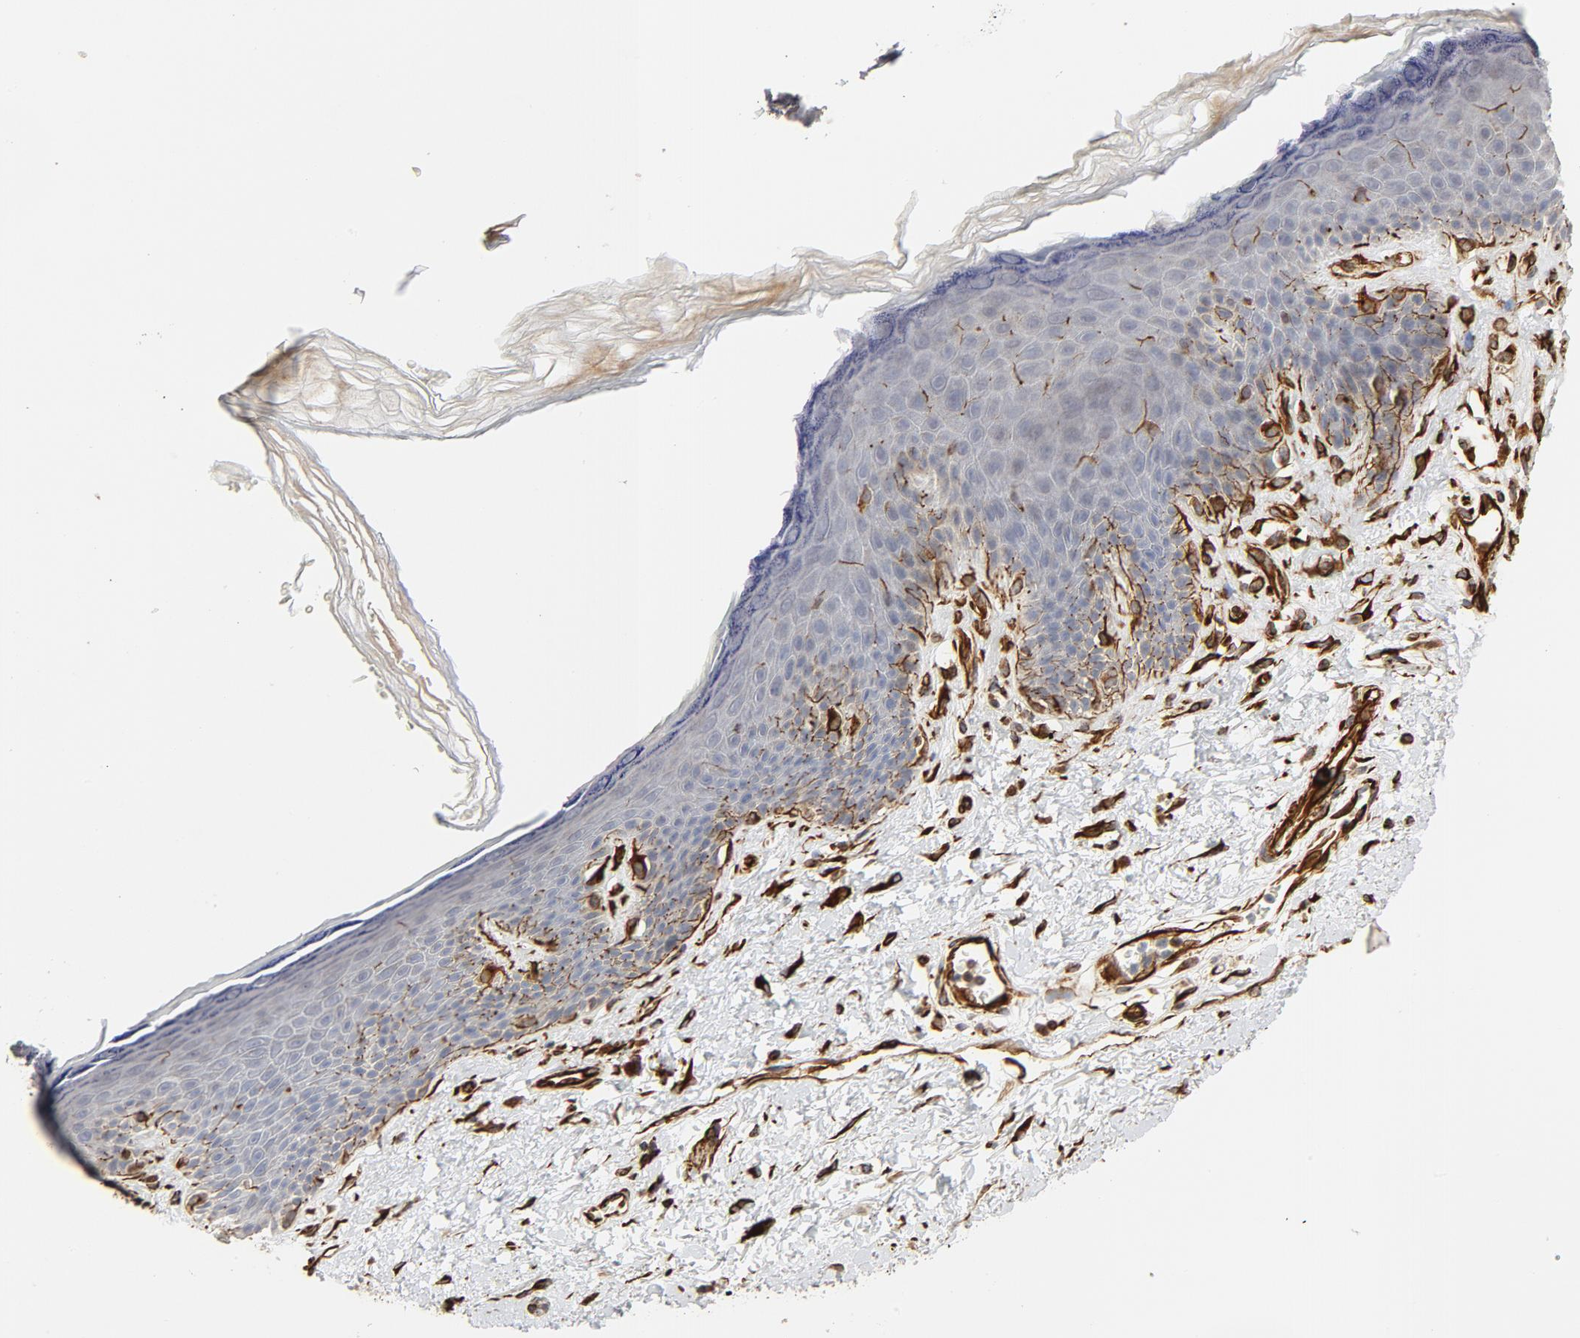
{"staining": {"intensity": "negative", "quantity": "none", "location": "none"}, "tissue": "skin", "cell_type": "Epidermal cells", "image_type": "normal", "snomed": [{"axis": "morphology", "description": "Normal tissue, NOS"}, {"axis": "topography", "description": "Anal"}], "caption": "IHC histopathology image of unremarkable skin: human skin stained with DAB reveals no significant protein staining in epidermal cells.", "gene": "FAM118A", "patient": {"sex": "female", "age": 46}}